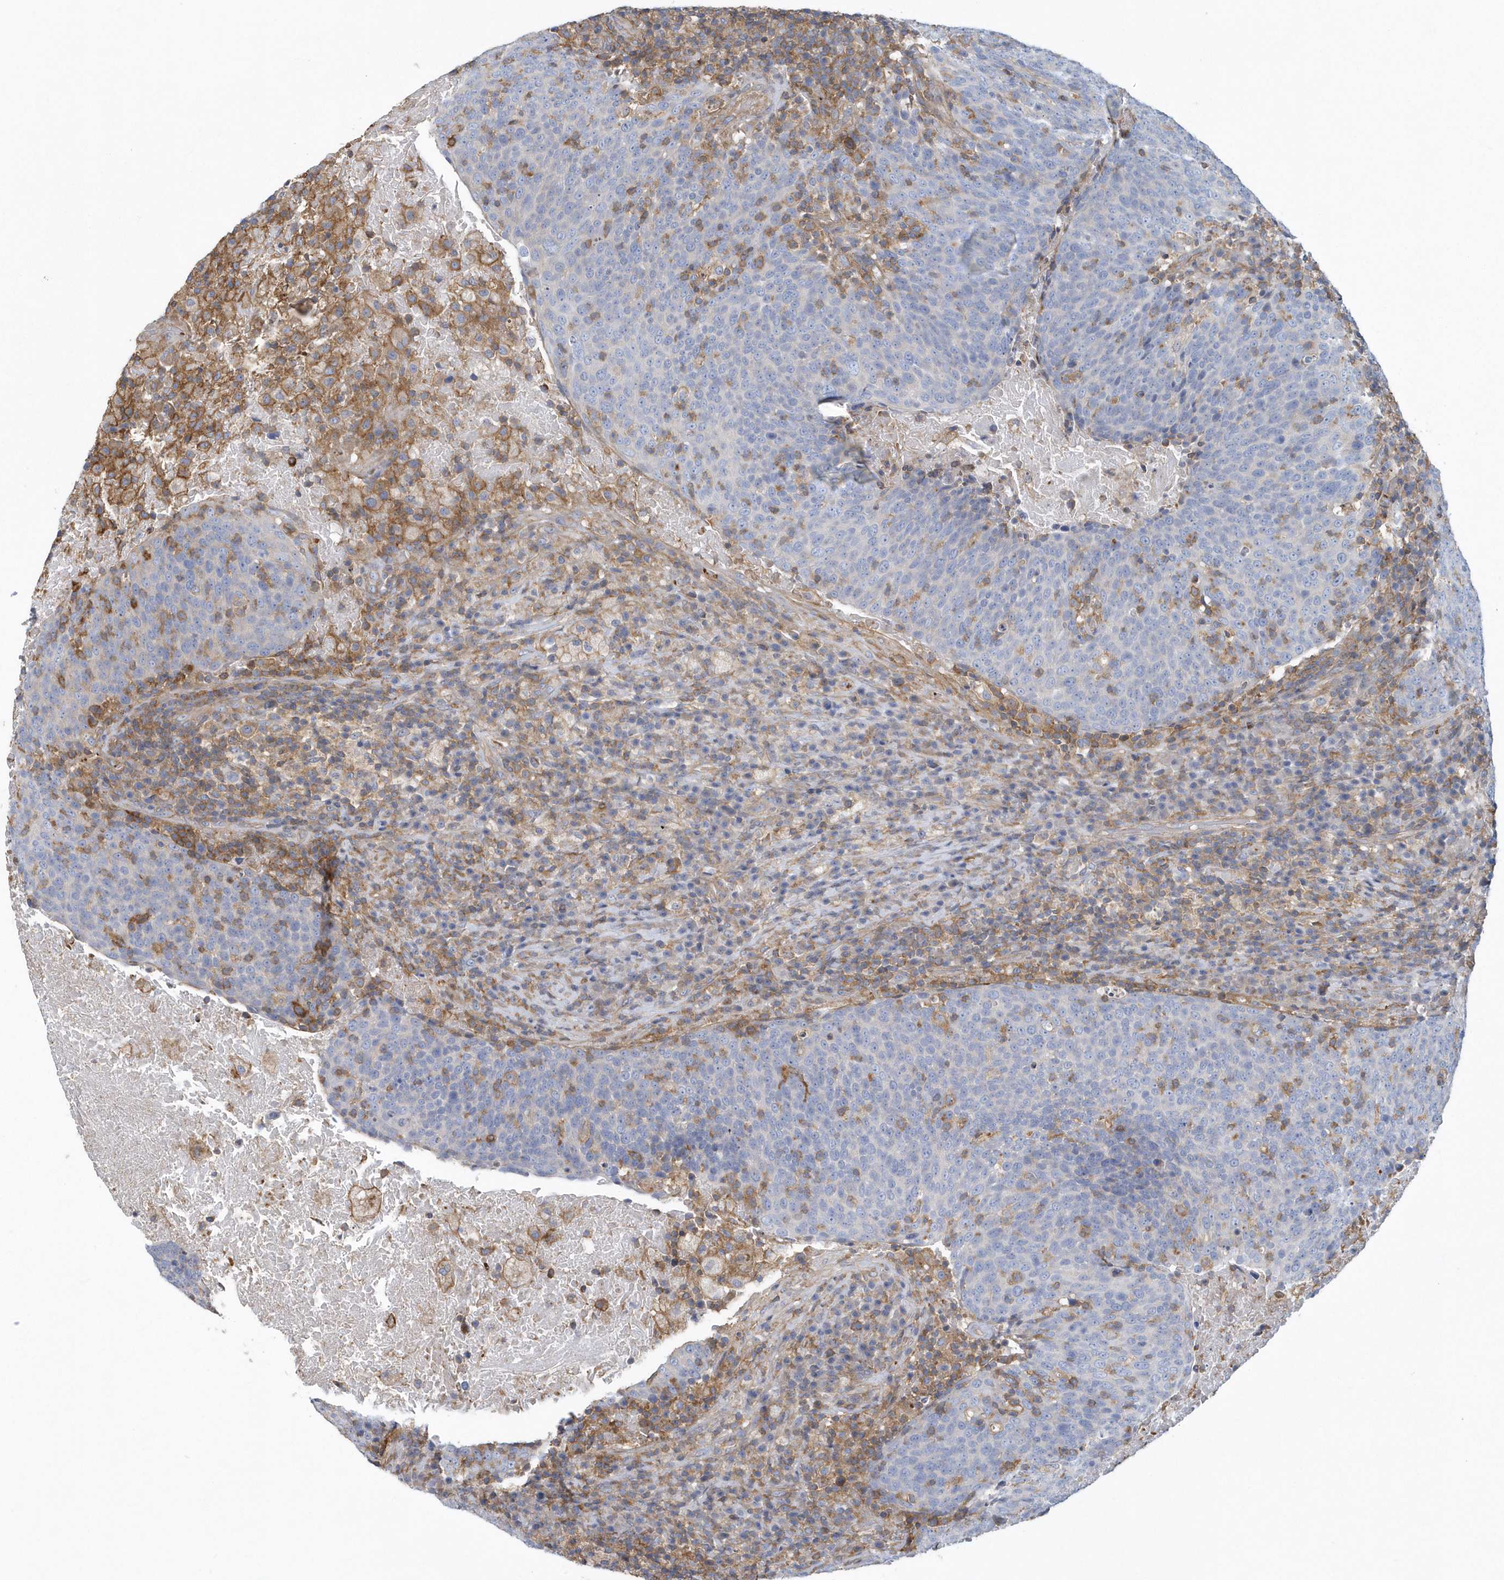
{"staining": {"intensity": "negative", "quantity": "none", "location": "none"}, "tissue": "head and neck cancer", "cell_type": "Tumor cells", "image_type": "cancer", "snomed": [{"axis": "morphology", "description": "Squamous cell carcinoma, NOS"}, {"axis": "morphology", "description": "Squamous cell carcinoma, metastatic, NOS"}, {"axis": "topography", "description": "Lymph node"}, {"axis": "topography", "description": "Head-Neck"}], "caption": "Immunohistochemistry image of head and neck cancer (squamous cell carcinoma) stained for a protein (brown), which shows no expression in tumor cells. The staining was performed using DAB (3,3'-diaminobenzidine) to visualize the protein expression in brown, while the nuclei were stained in blue with hematoxylin (Magnification: 20x).", "gene": "ARAP2", "patient": {"sex": "male", "age": 62}}